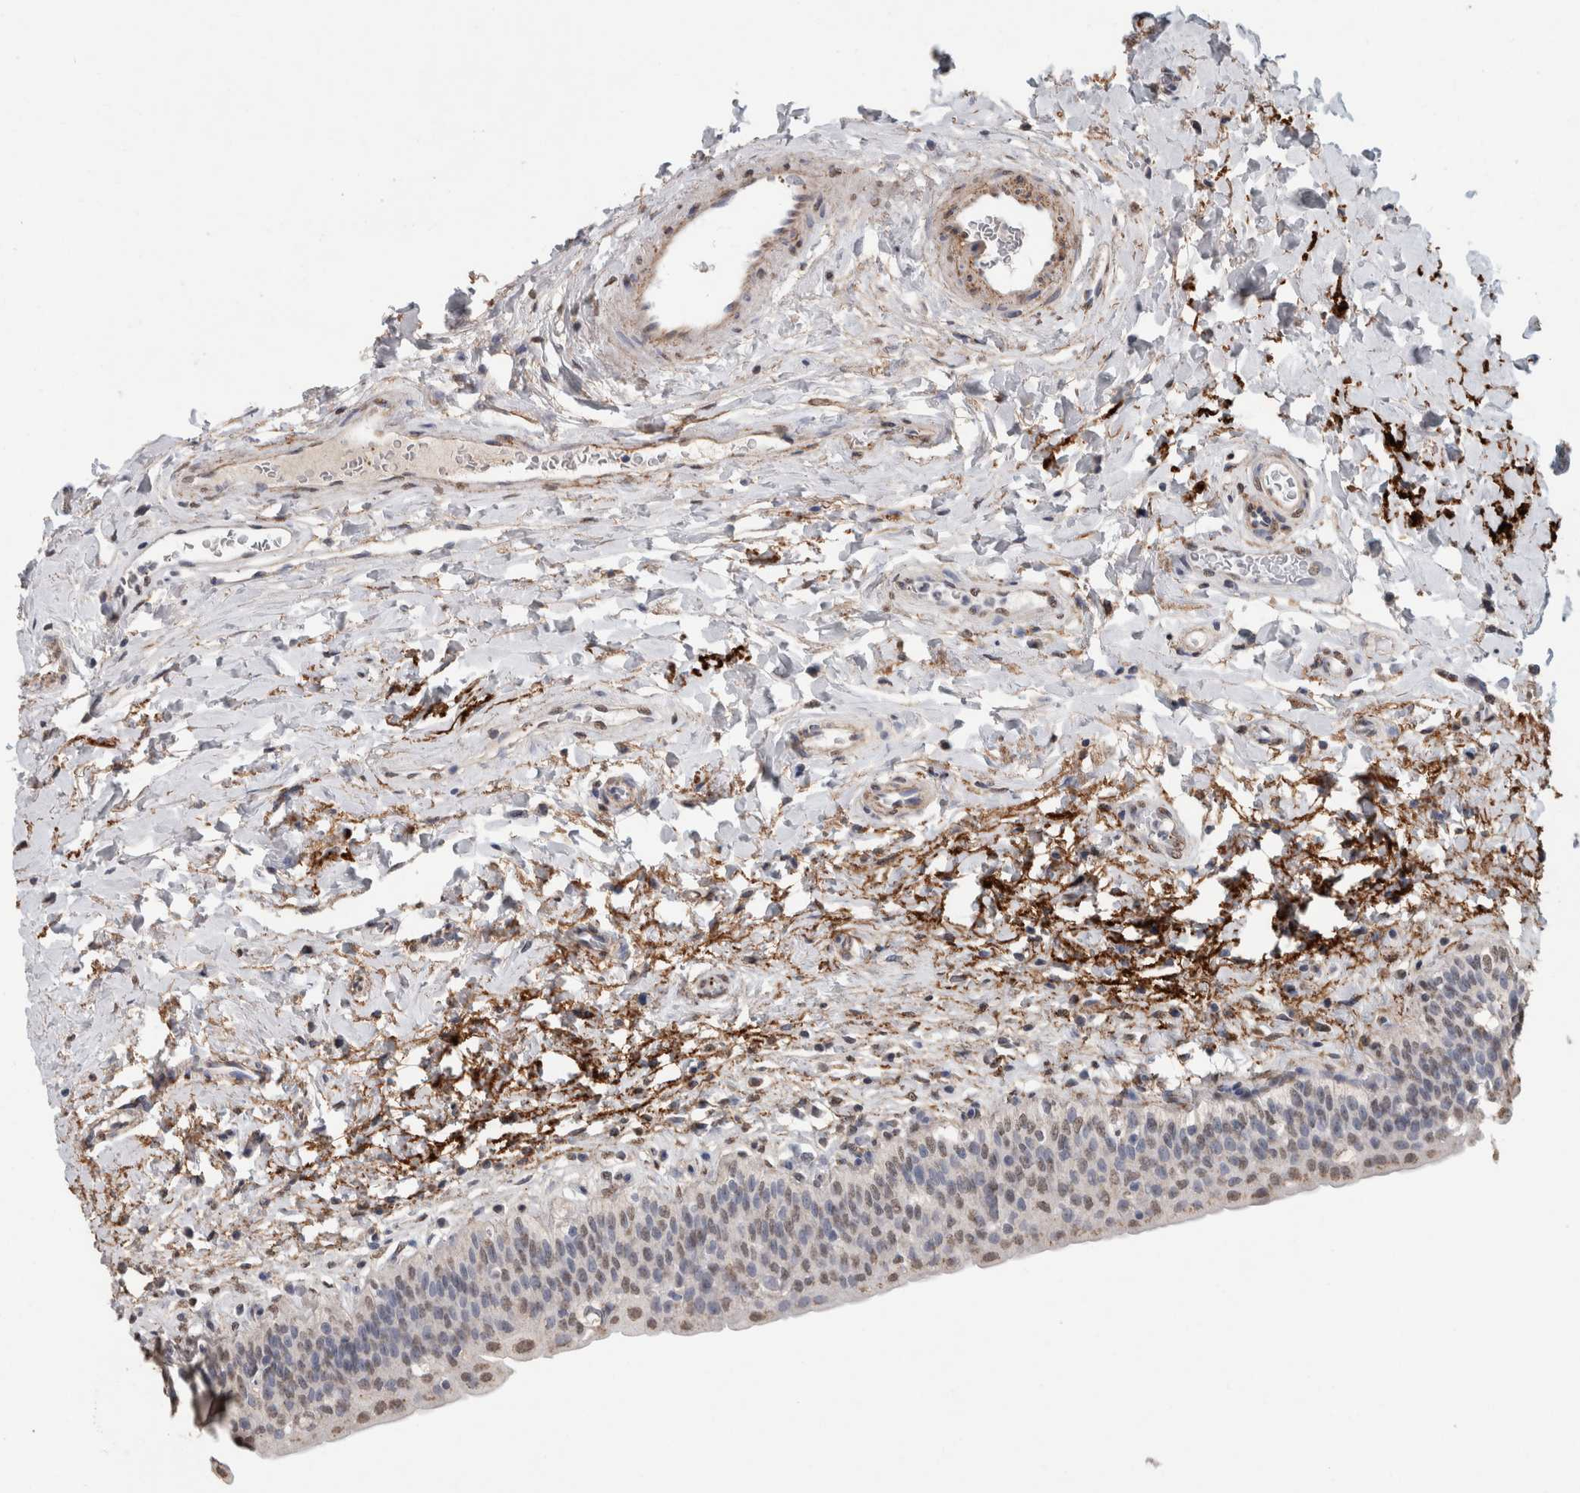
{"staining": {"intensity": "moderate", "quantity": ">75%", "location": "nuclear"}, "tissue": "urinary bladder", "cell_type": "Urothelial cells", "image_type": "normal", "snomed": [{"axis": "morphology", "description": "Normal tissue, NOS"}, {"axis": "topography", "description": "Urinary bladder"}], "caption": "A brown stain labels moderate nuclear expression of a protein in urothelial cells of unremarkable human urinary bladder. (Stains: DAB in brown, nuclei in blue, Microscopy: brightfield microscopy at high magnification).", "gene": "LTBP1", "patient": {"sex": "male", "age": 83}}